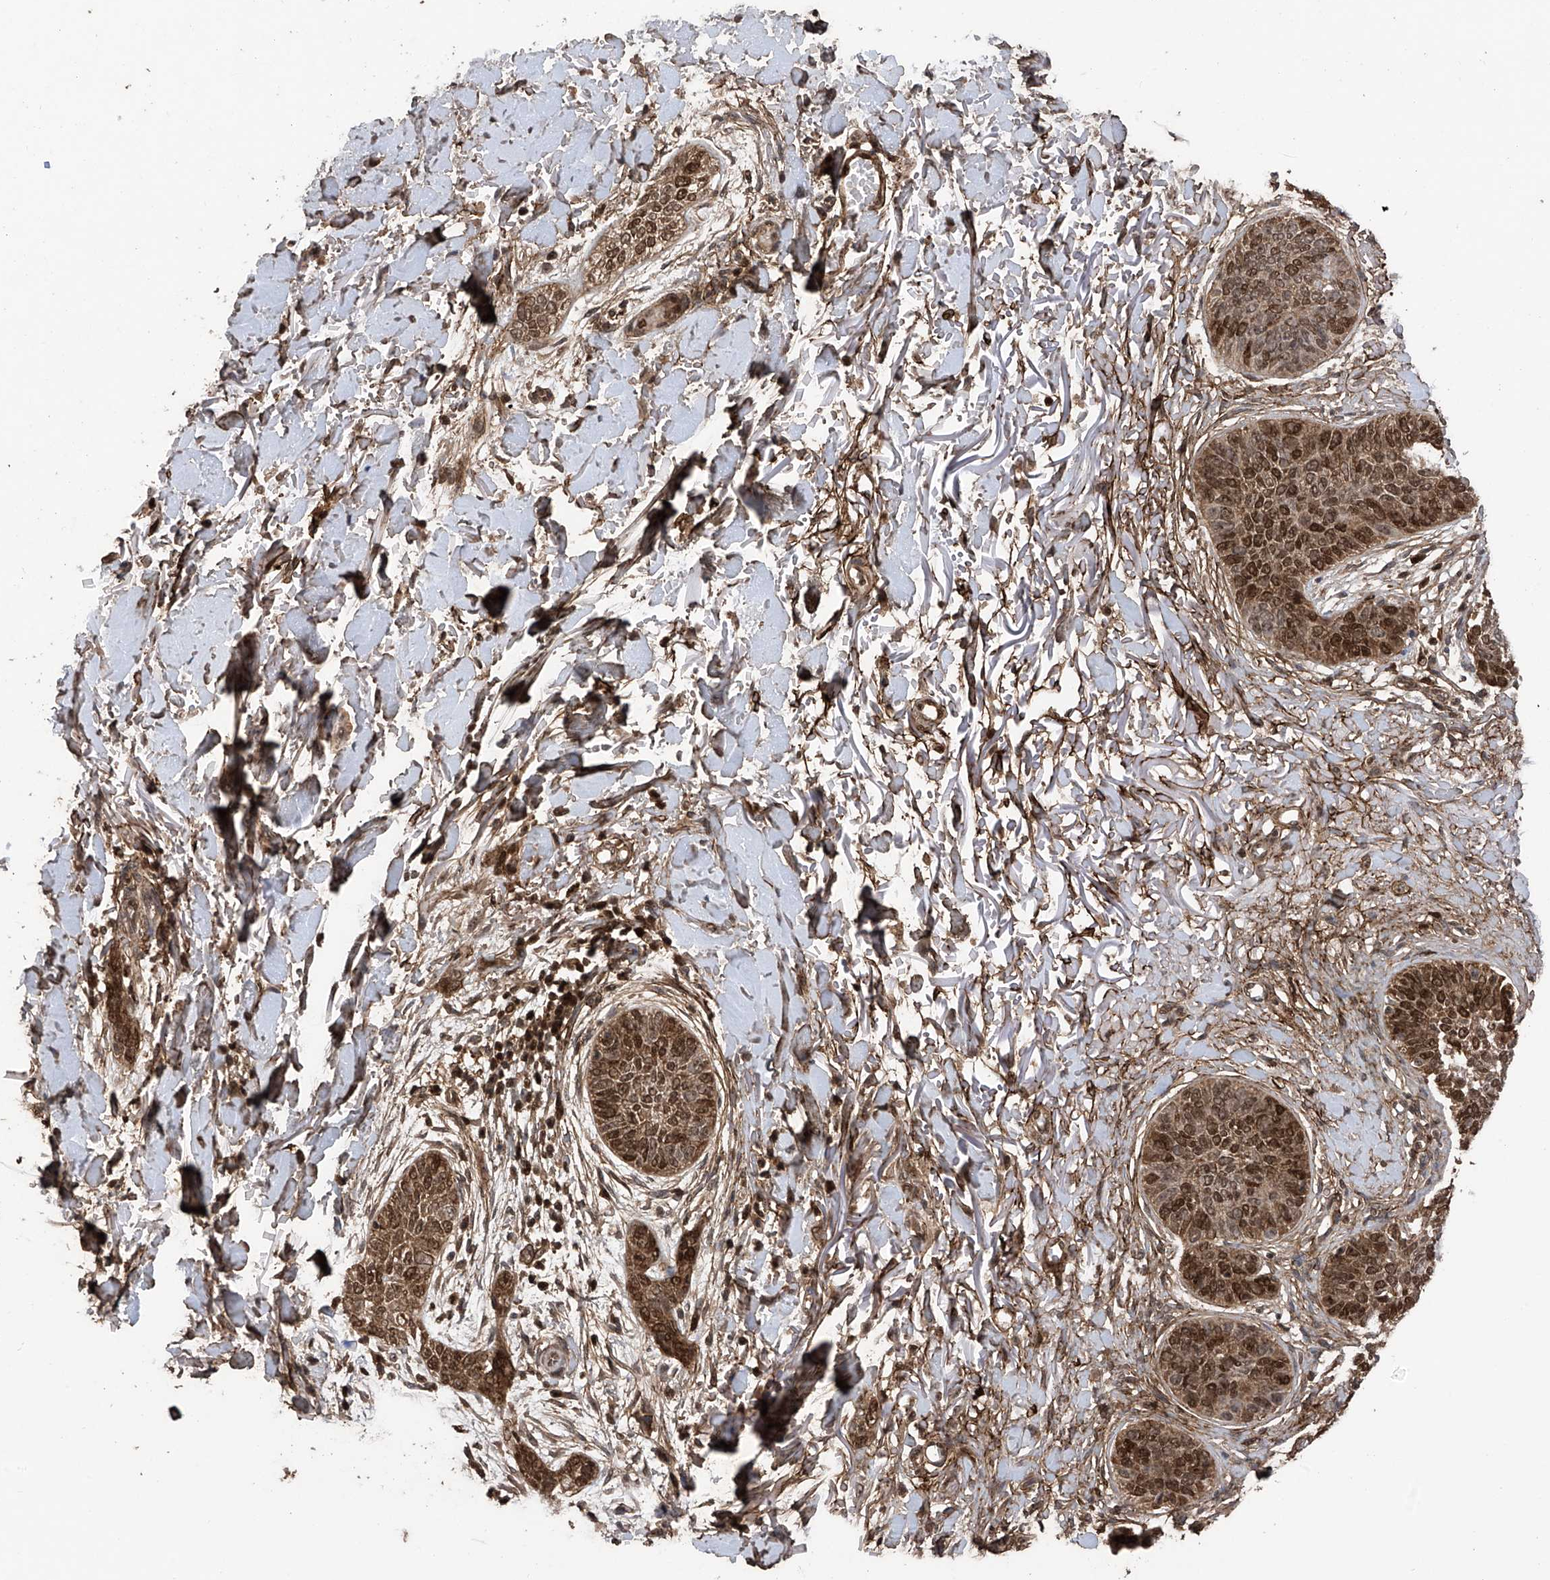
{"staining": {"intensity": "strong", "quantity": ">75%", "location": "cytoplasmic/membranous,nuclear"}, "tissue": "skin cancer", "cell_type": "Tumor cells", "image_type": "cancer", "snomed": [{"axis": "morphology", "description": "Basal cell carcinoma"}, {"axis": "topography", "description": "Skin"}], "caption": "Immunohistochemical staining of skin cancer exhibits strong cytoplasmic/membranous and nuclear protein staining in about >75% of tumor cells. The staining is performed using DAB brown chromogen to label protein expression. The nuclei are counter-stained blue using hematoxylin.", "gene": "DNAJC9", "patient": {"sex": "male", "age": 85}}